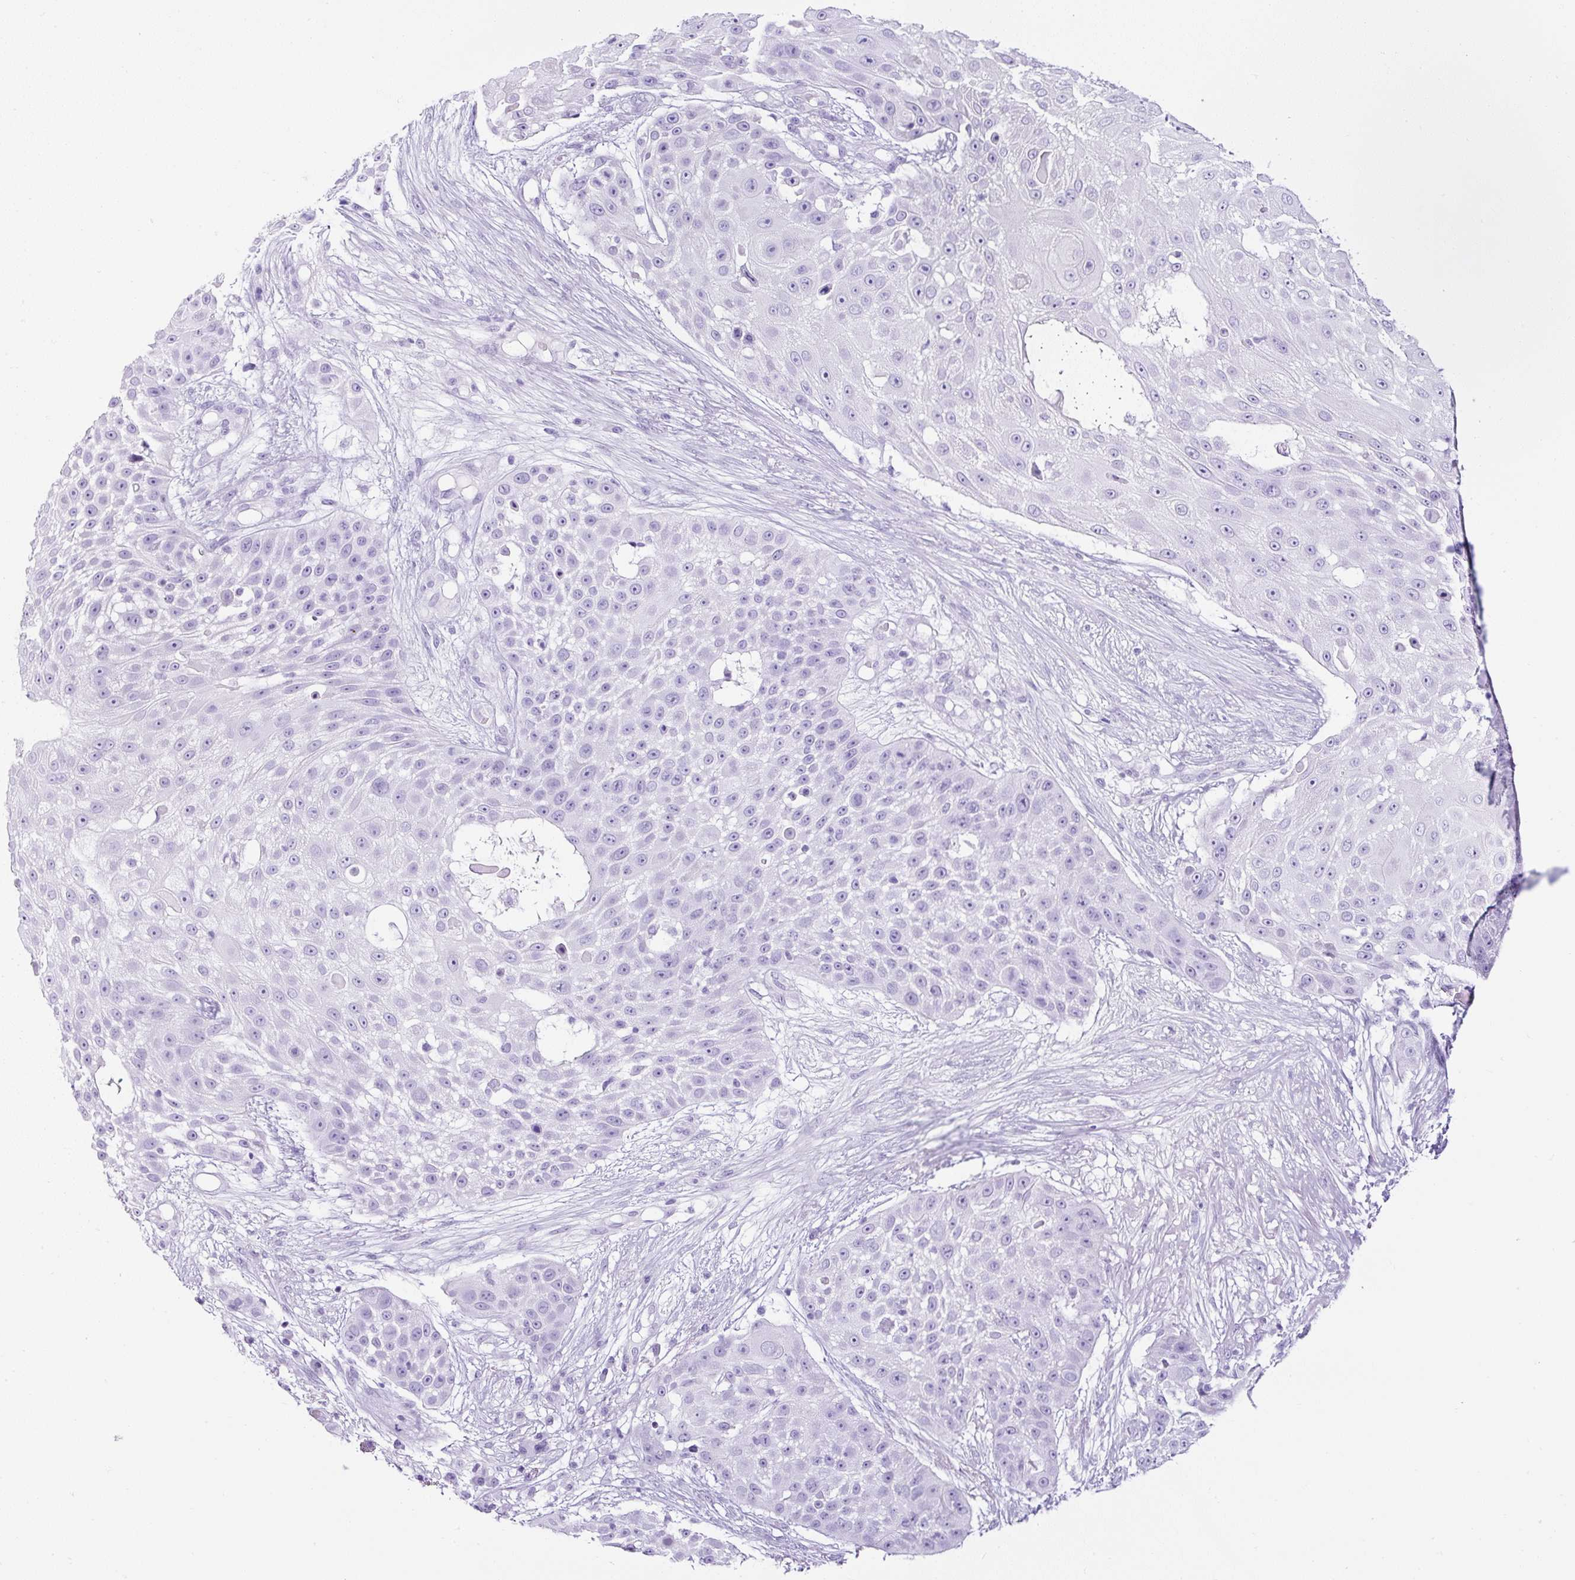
{"staining": {"intensity": "negative", "quantity": "none", "location": "none"}, "tissue": "skin cancer", "cell_type": "Tumor cells", "image_type": "cancer", "snomed": [{"axis": "morphology", "description": "Squamous cell carcinoma, NOS"}, {"axis": "topography", "description": "Skin"}], "caption": "Skin cancer was stained to show a protein in brown. There is no significant expression in tumor cells.", "gene": "TMEM200B", "patient": {"sex": "female", "age": 86}}